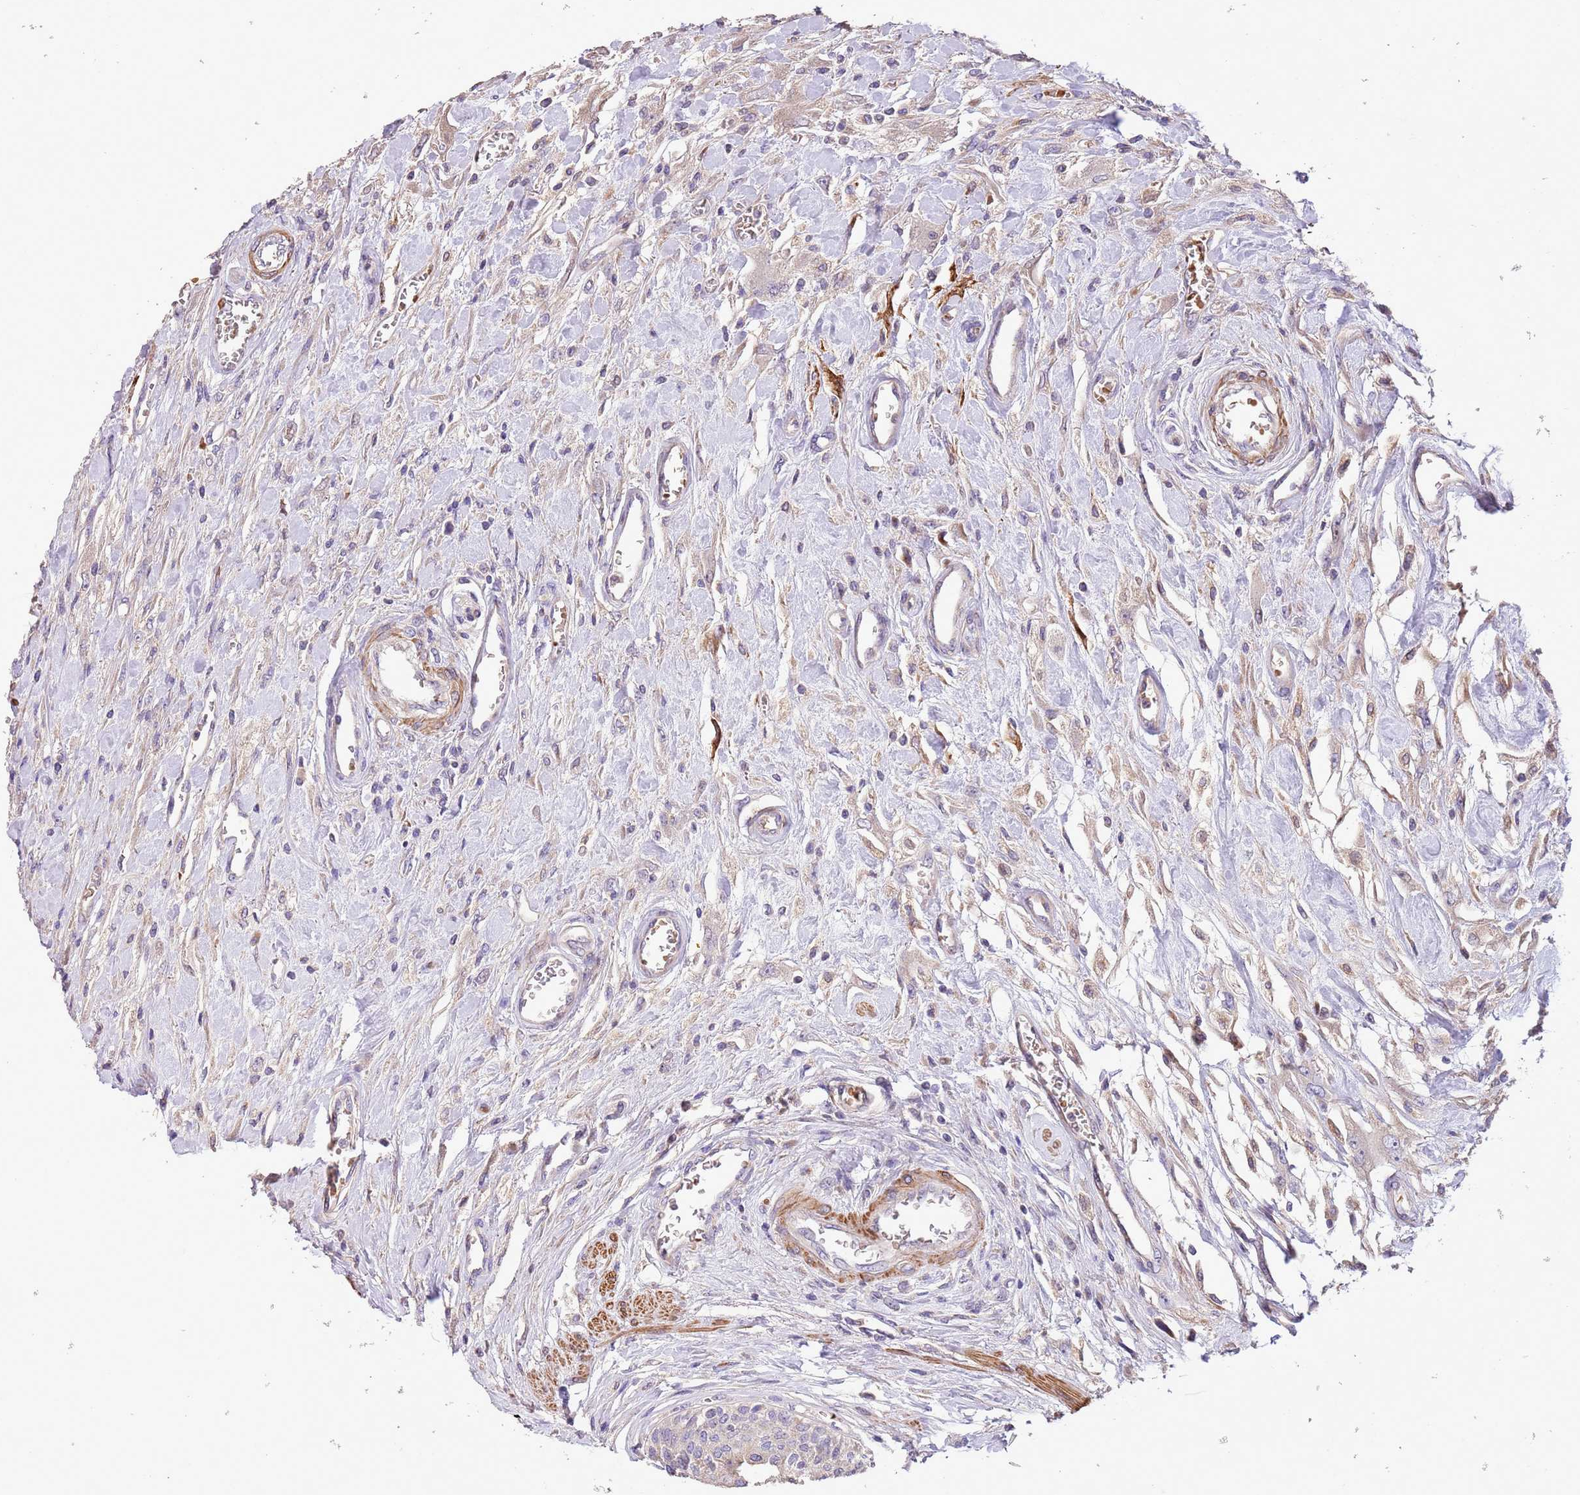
{"staining": {"intensity": "negative", "quantity": "none", "location": "none"}, "tissue": "urothelial cancer", "cell_type": "Tumor cells", "image_type": "cancer", "snomed": [{"axis": "morphology", "description": "Urothelial carcinoma, High grade"}, {"axis": "topography", "description": "Urinary bladder"}], "caption": "This is an immunohistochemistry photomicrograph of human urothelial cancer. There is no expression in tumor cells.", "gene": "PIGA", "patient": {"sex": "female", "age": 79}}